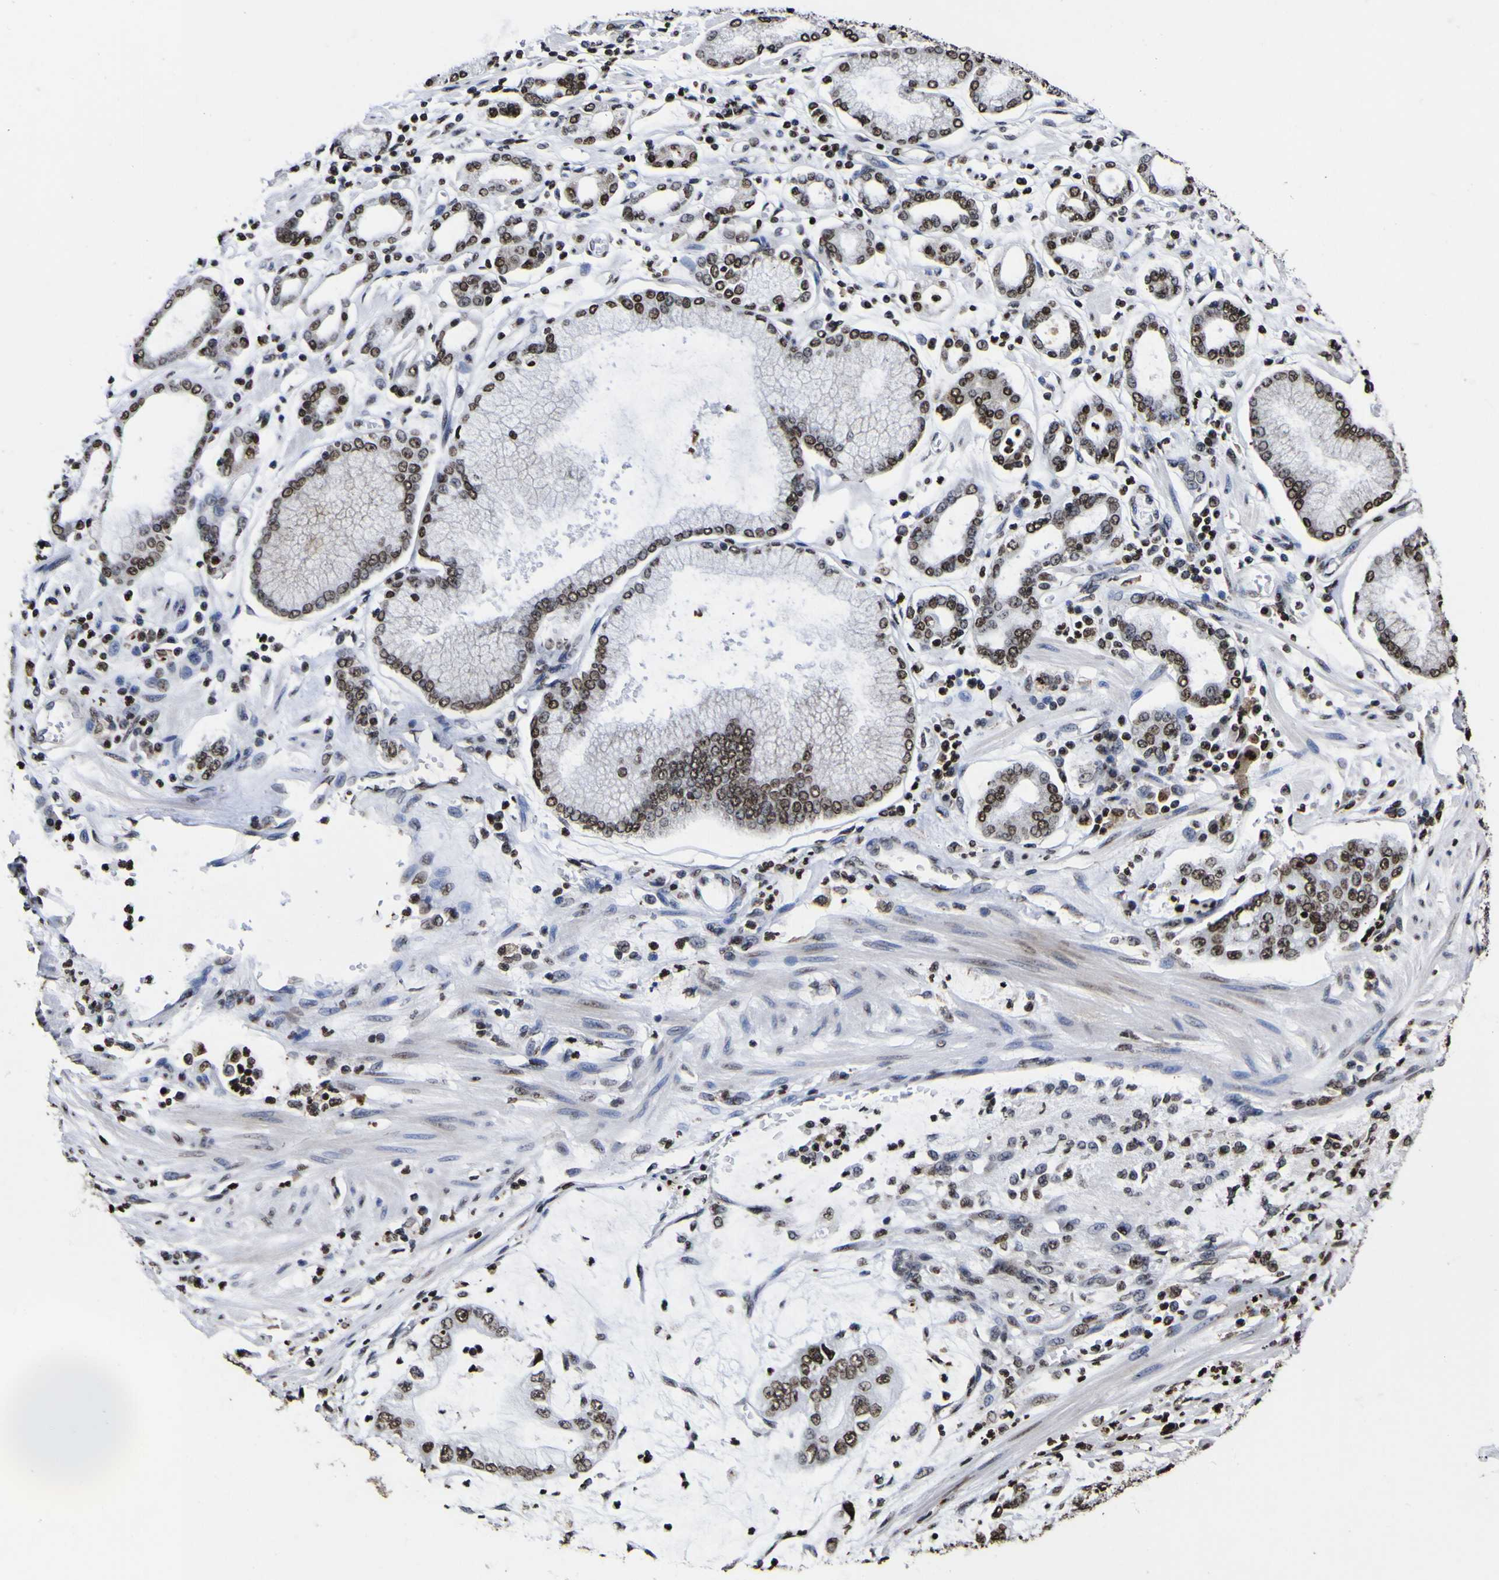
{"staining": {"intensity": "strong", "quantity": ">75%", "location": "nuclear"}, "tissue": "stomach cancer", "cell_type": "Tumor cells", "image_type": "cancer", "snomed": [{"axis": "morphology", "description": "Adenocarcinoma, NOS"}, {"axis": "topography", "description": "Stomach"}], "caption": "Strong nuclear protein expression is present in about >75% of tumor cells in stomach cancer (adenocarcinoma). (brown staining indicates protein expression, while blue staining denotes nuclei).", "gene": "PIAS1", "patient": {"sex": "male", "age": 76}}